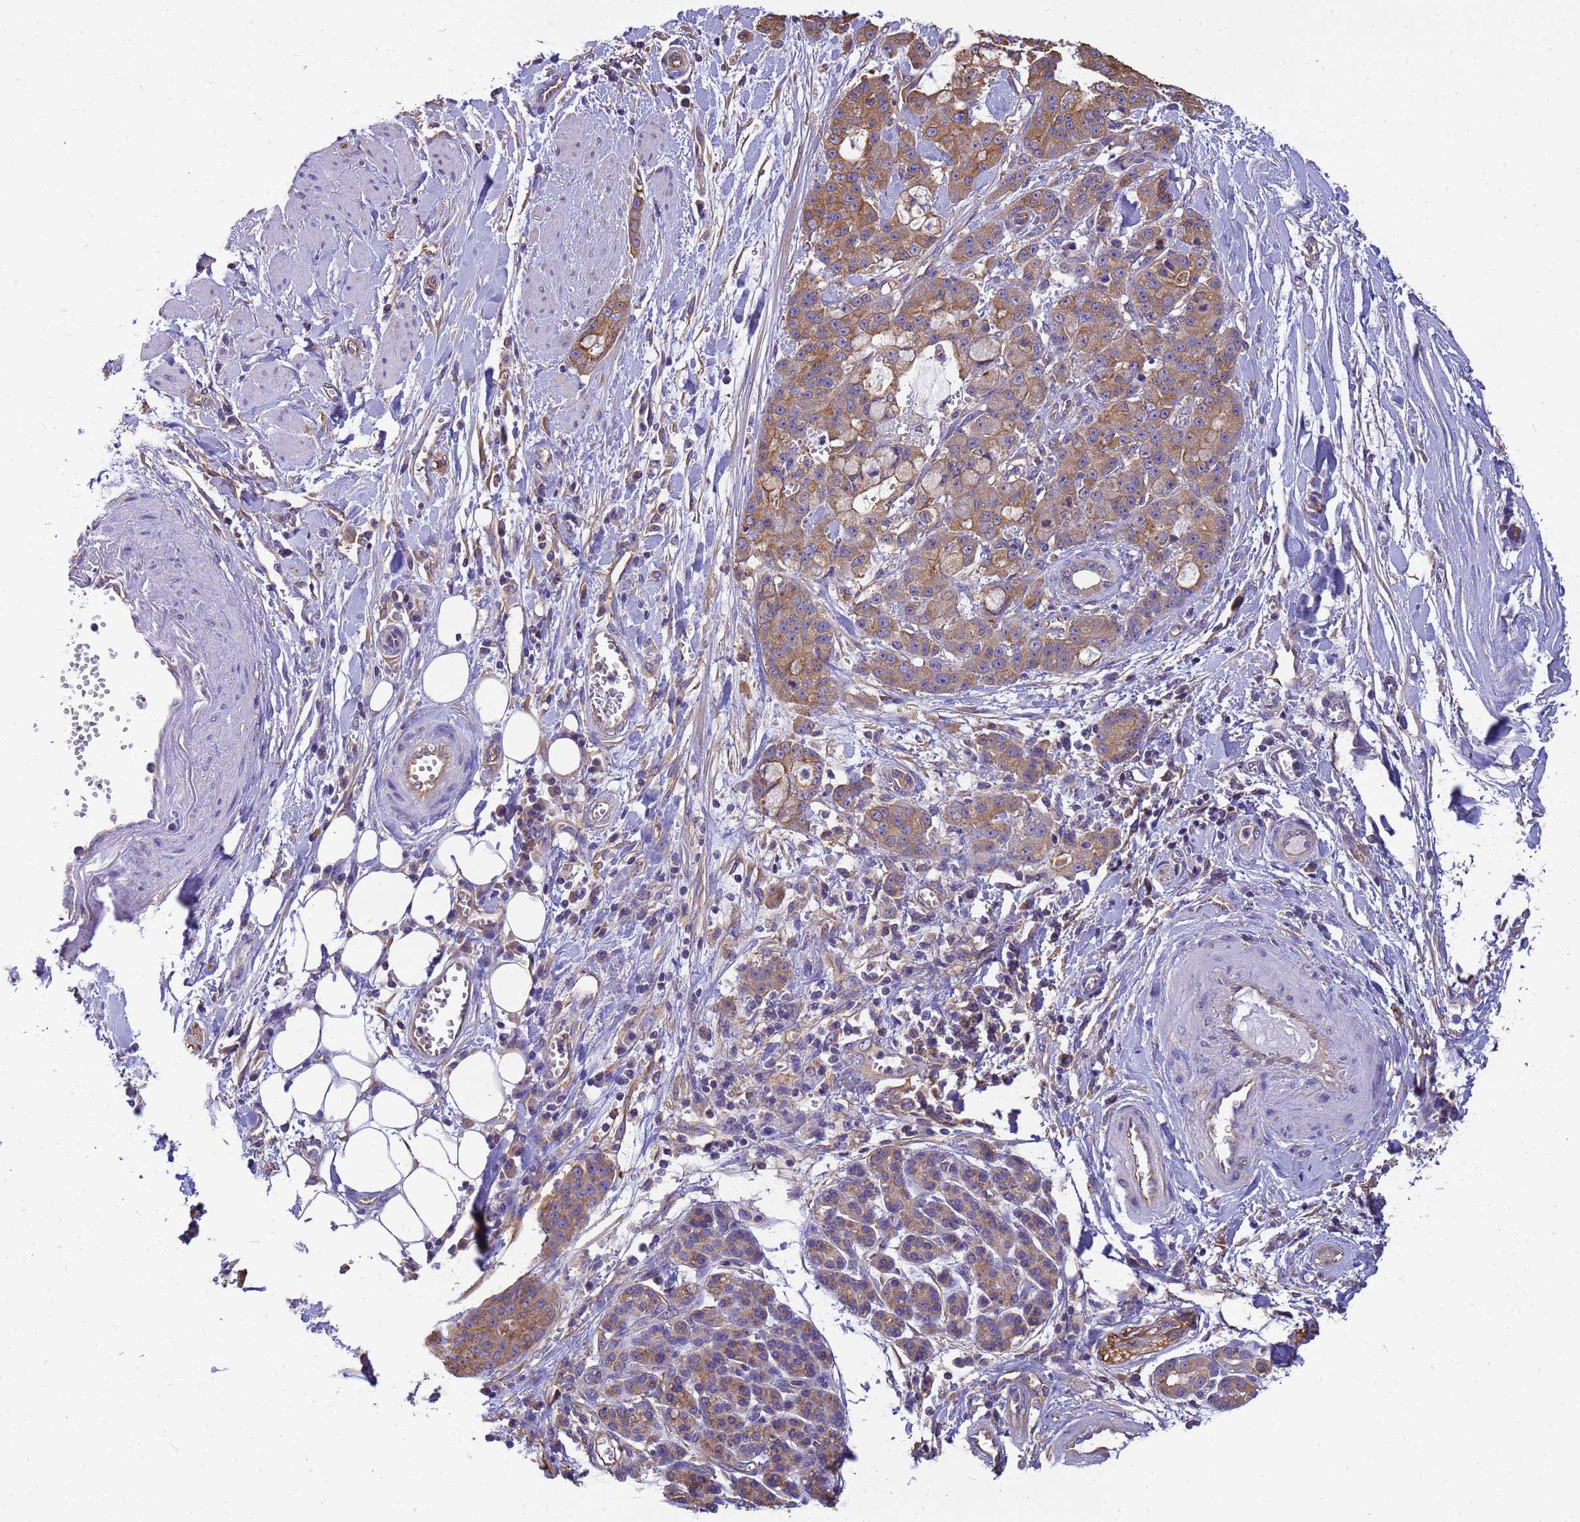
{"staining": {"intensity": "moderate", "quantity": ">75%", "location": "cytoplasmic/membranous"}, "tissue": "pancreatic cancer", "cell_type": "Tumor cells", "image_type": "cancer", "snomed": [{"axis": "morphology", "description": "Adenocarcinoma, NOS"}, {"axis": "topography", "description": "Pancreas"}], "caption": "The image displays staining of pancreatic cancer, revealing moderate cytoplasmic/membranous protein positivity (brown color) within tumor cells.", "gene": "TUBB1", "patient": {"sex": "female", "age": 73}}